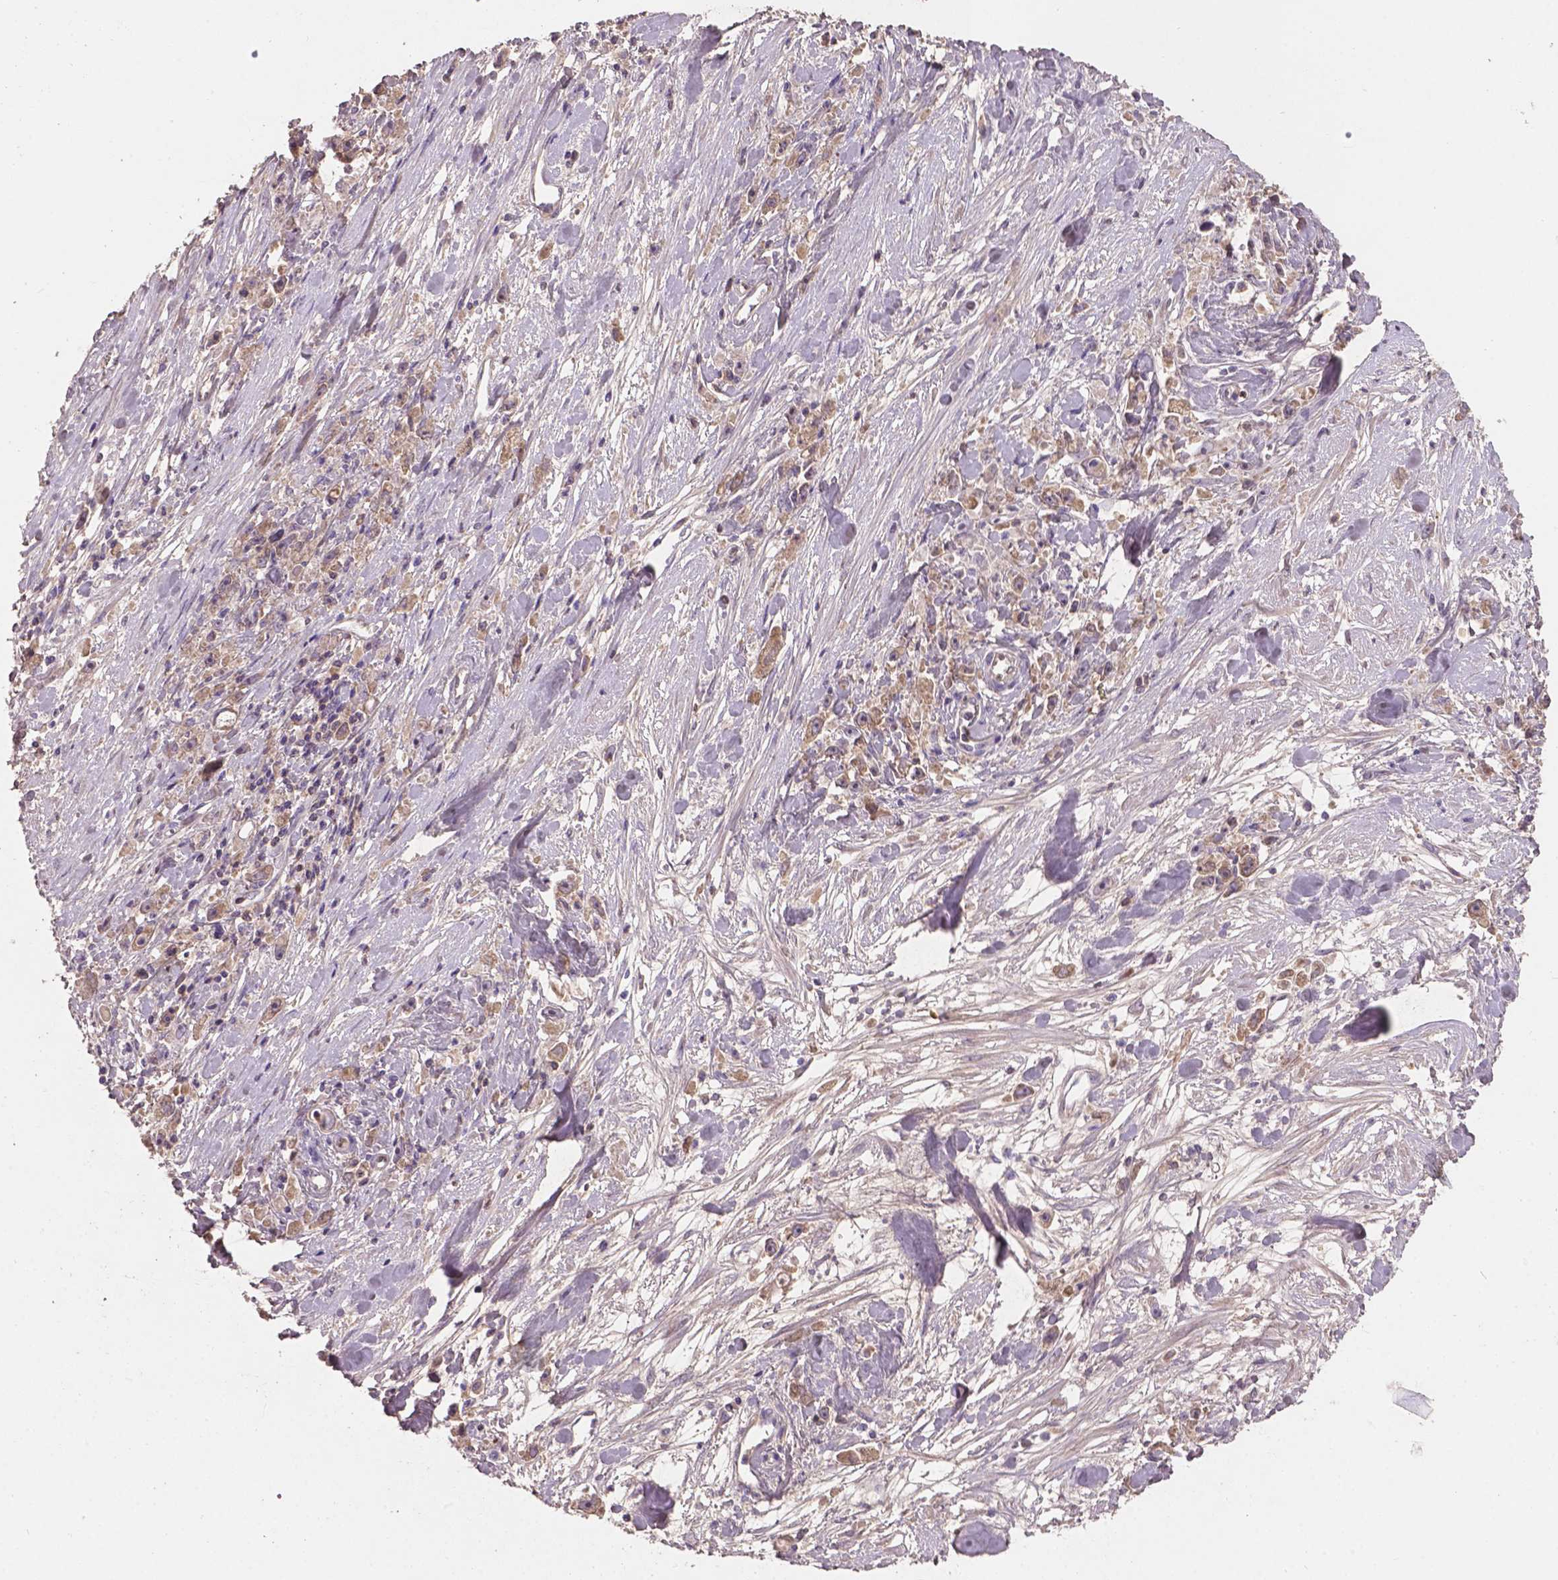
{"staining": {"intensity": "negative", "quantity": "none", "location": "none"}, "tissue": "stomach cancer", "cell_type": "Tumor cells", "image_type": "cancer", "snomed": [{"axis": "morphology", "description": "Adenocarcinoma, NOS"}, {"axis": "topography", "description": "Stomach"}], "caption": "Immunohistochemistry micrograph of human adenocarcinoma (stomach) stained for a protein (brown), which displays no positivity in tumor cells.", "gene": "SOX17", "patient": {"sex": "female", "age": 59}}